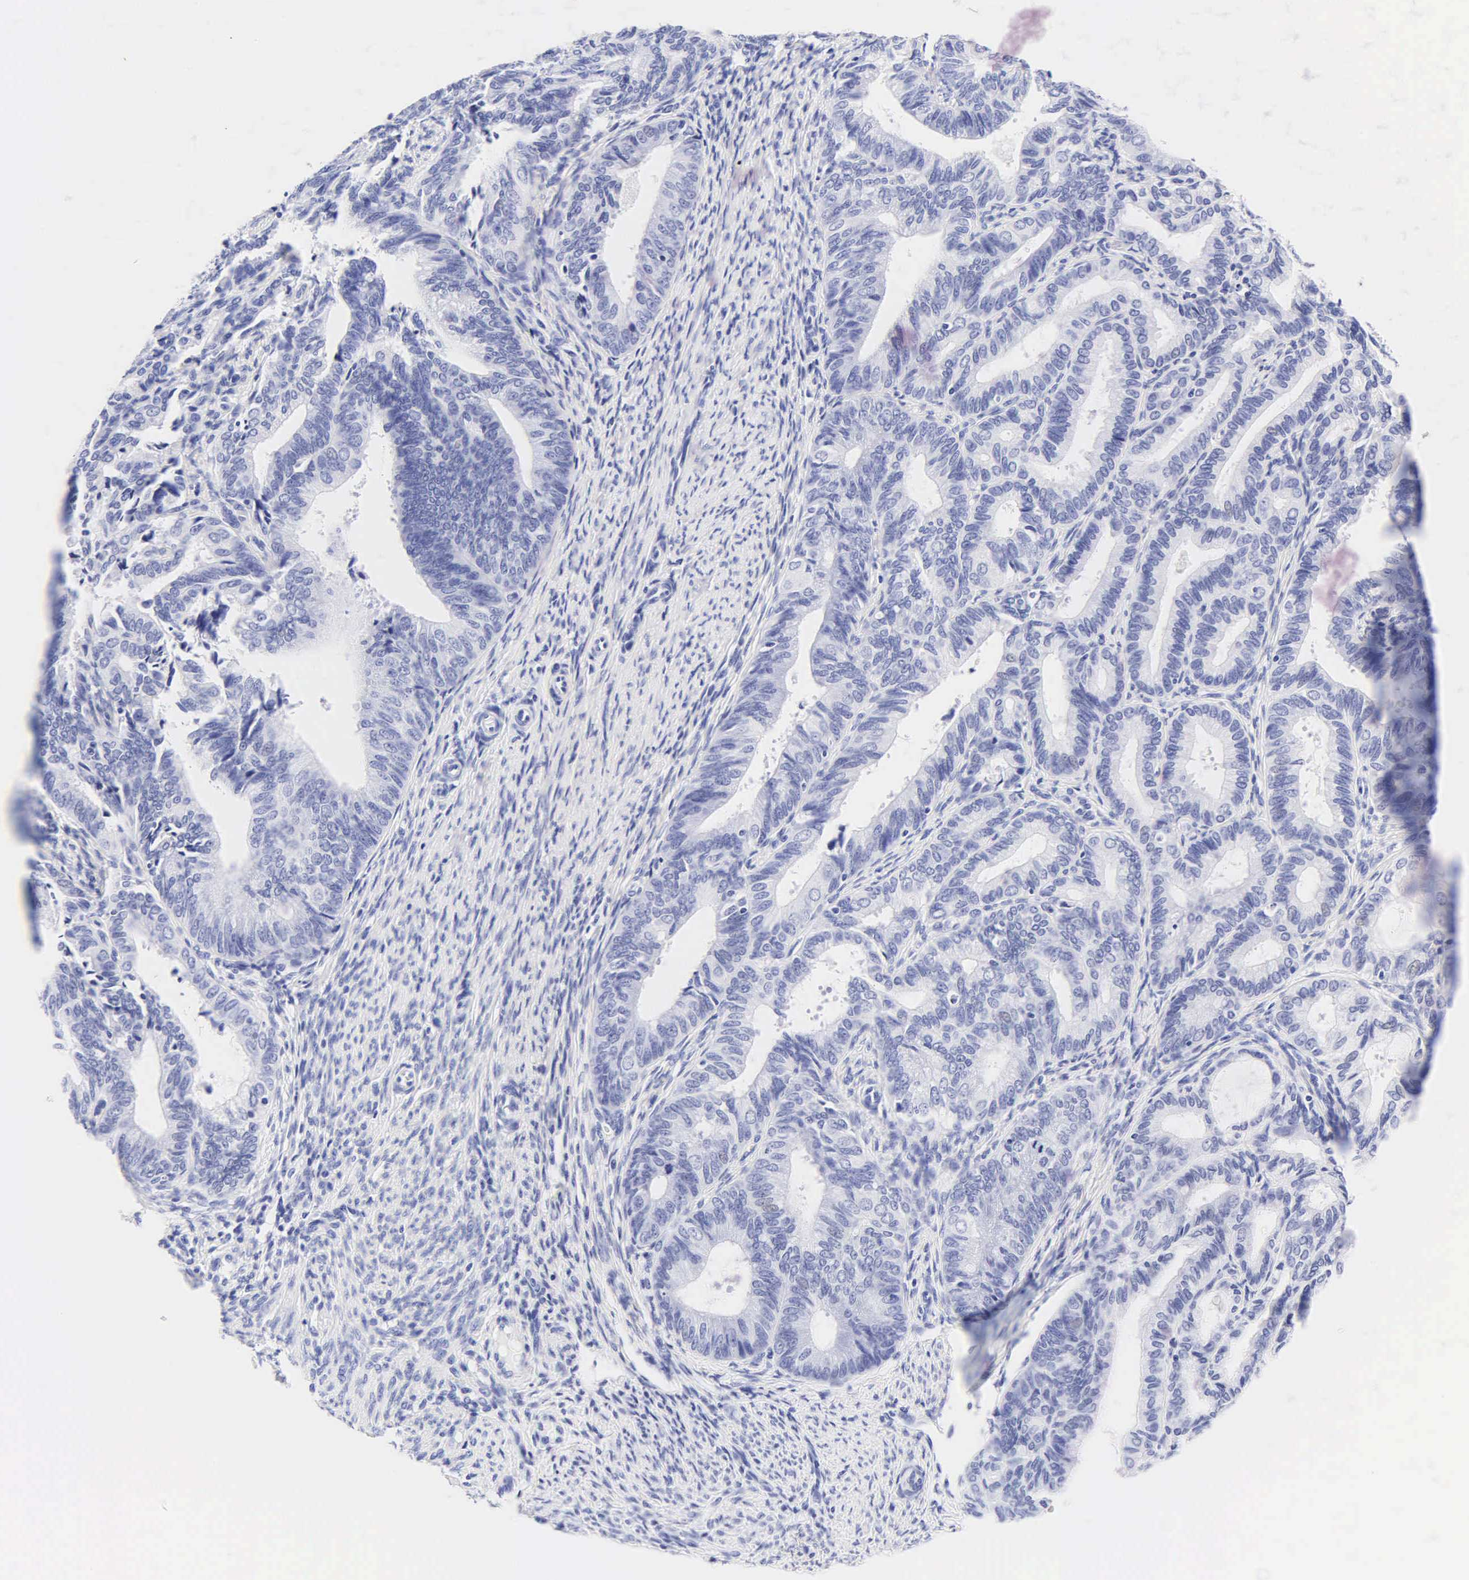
{"staining": {"intensity": "negative", "quantity": "none", "location": "none"}, "tissue": "endometrial cancer", "cell_type": "Tumor cells", "image_type": "cancer", "snomed": [{"axis": "morphology", "description": "Adenocarcinoma, NOS"}, {"axis": "topography", "description": "Endometrium"}], "caption": "Immunohistochemistry photomicrograph of neoplastic tissue: human endometrial cancer stained with DAB reveals no significant protein expression in tumor cells.", "gene": "KRT20", "patient": {"sex": "female", "age": 63}}